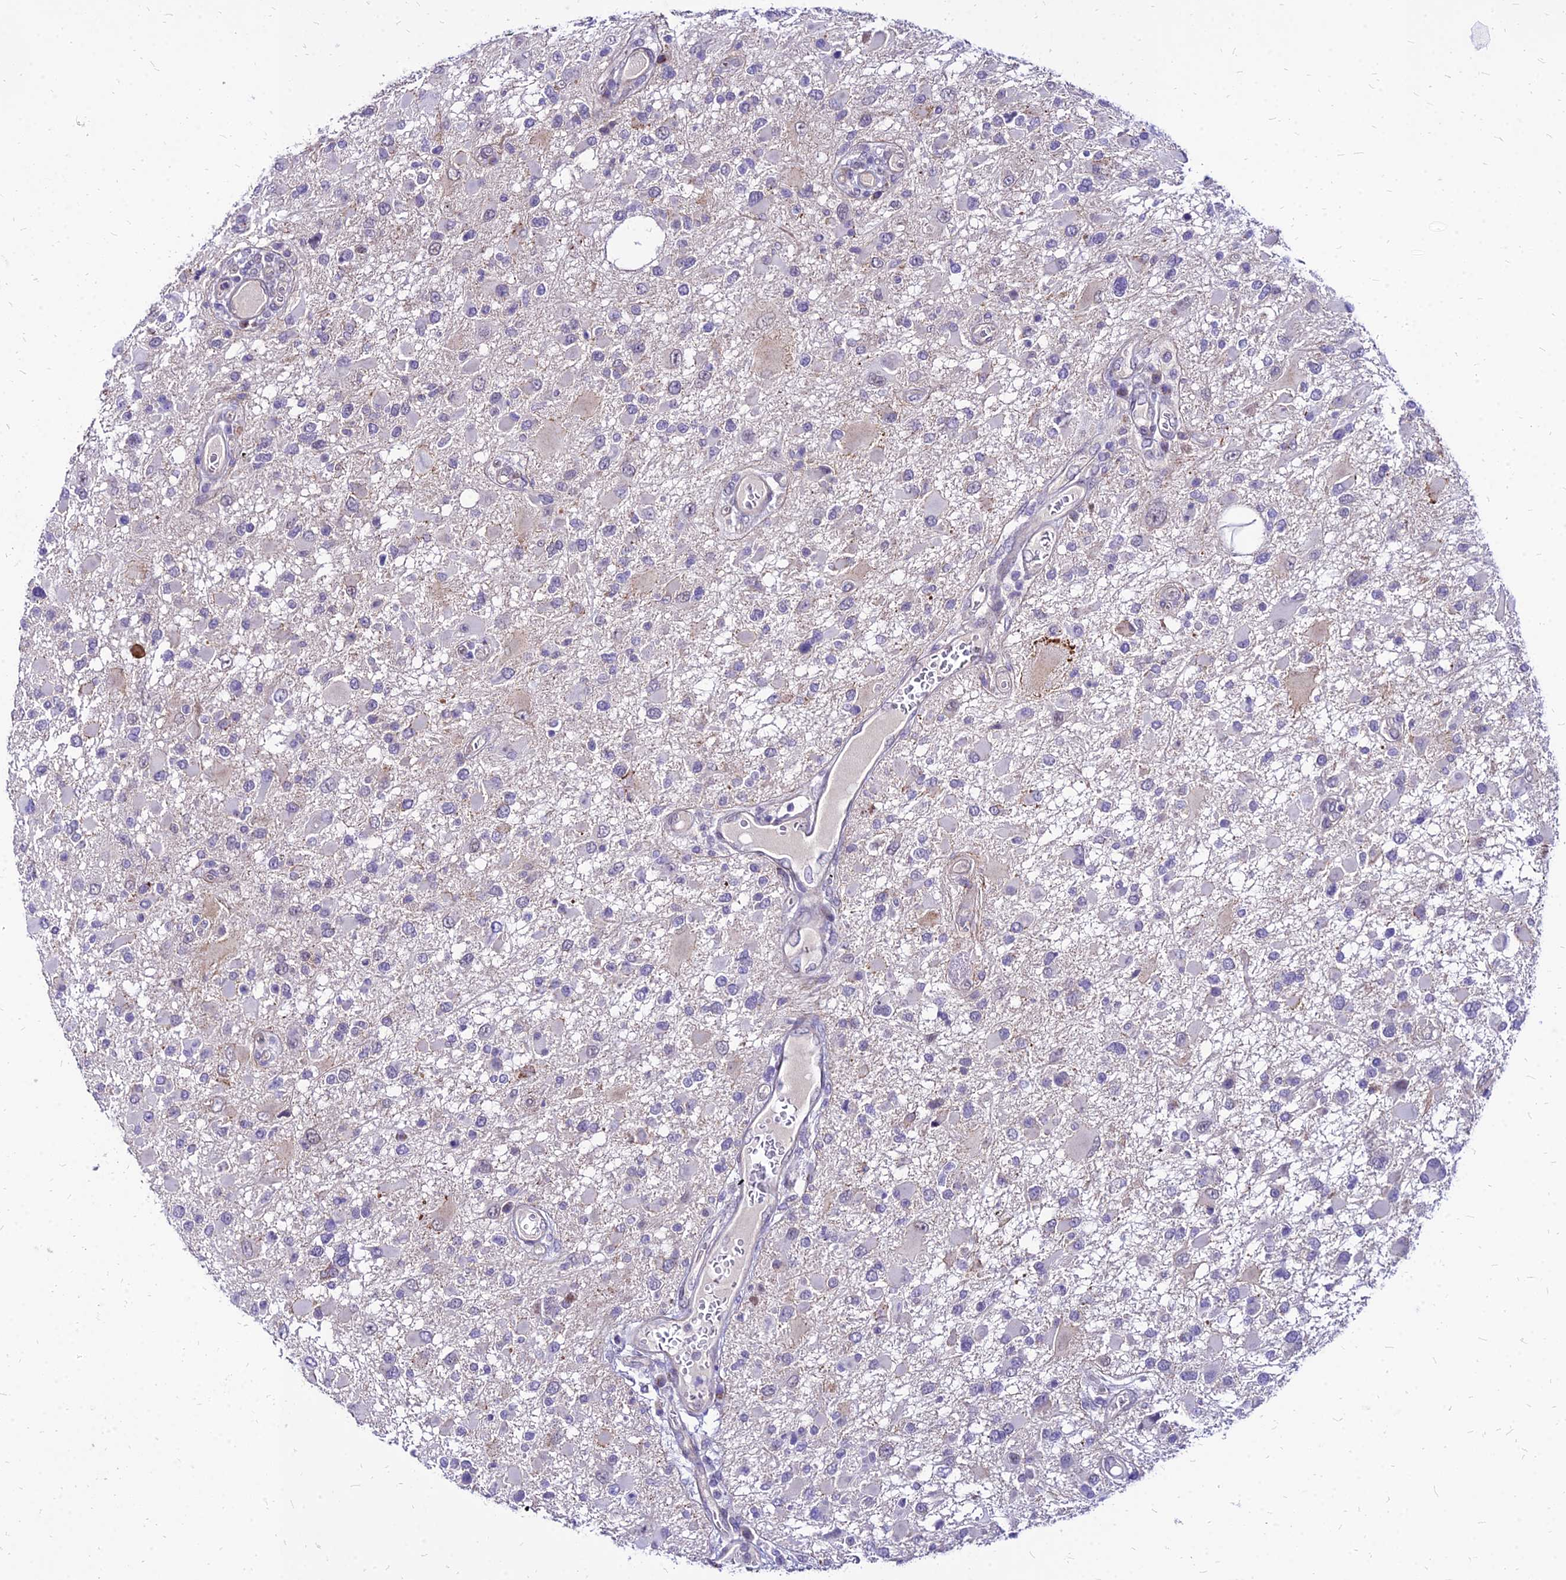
{"staining": {"intensity": "negative", "quantity": "none", "location": "none"}, "tissue": "glioma", "cell_type": "Tumor cells", "image_type": "cancer", "snomed": [{"axis": "morphology", "description": "Glioma, malignant, High grade"}, {"axis": "topography", "description": "Brain"}], "caption": "Malignant glioma (high-grade) was stained to show a protein in brown. There is no significant expression in tumor cells.", "gene": "YEATS2", "patient": {"sex": "male", "age": 53}}